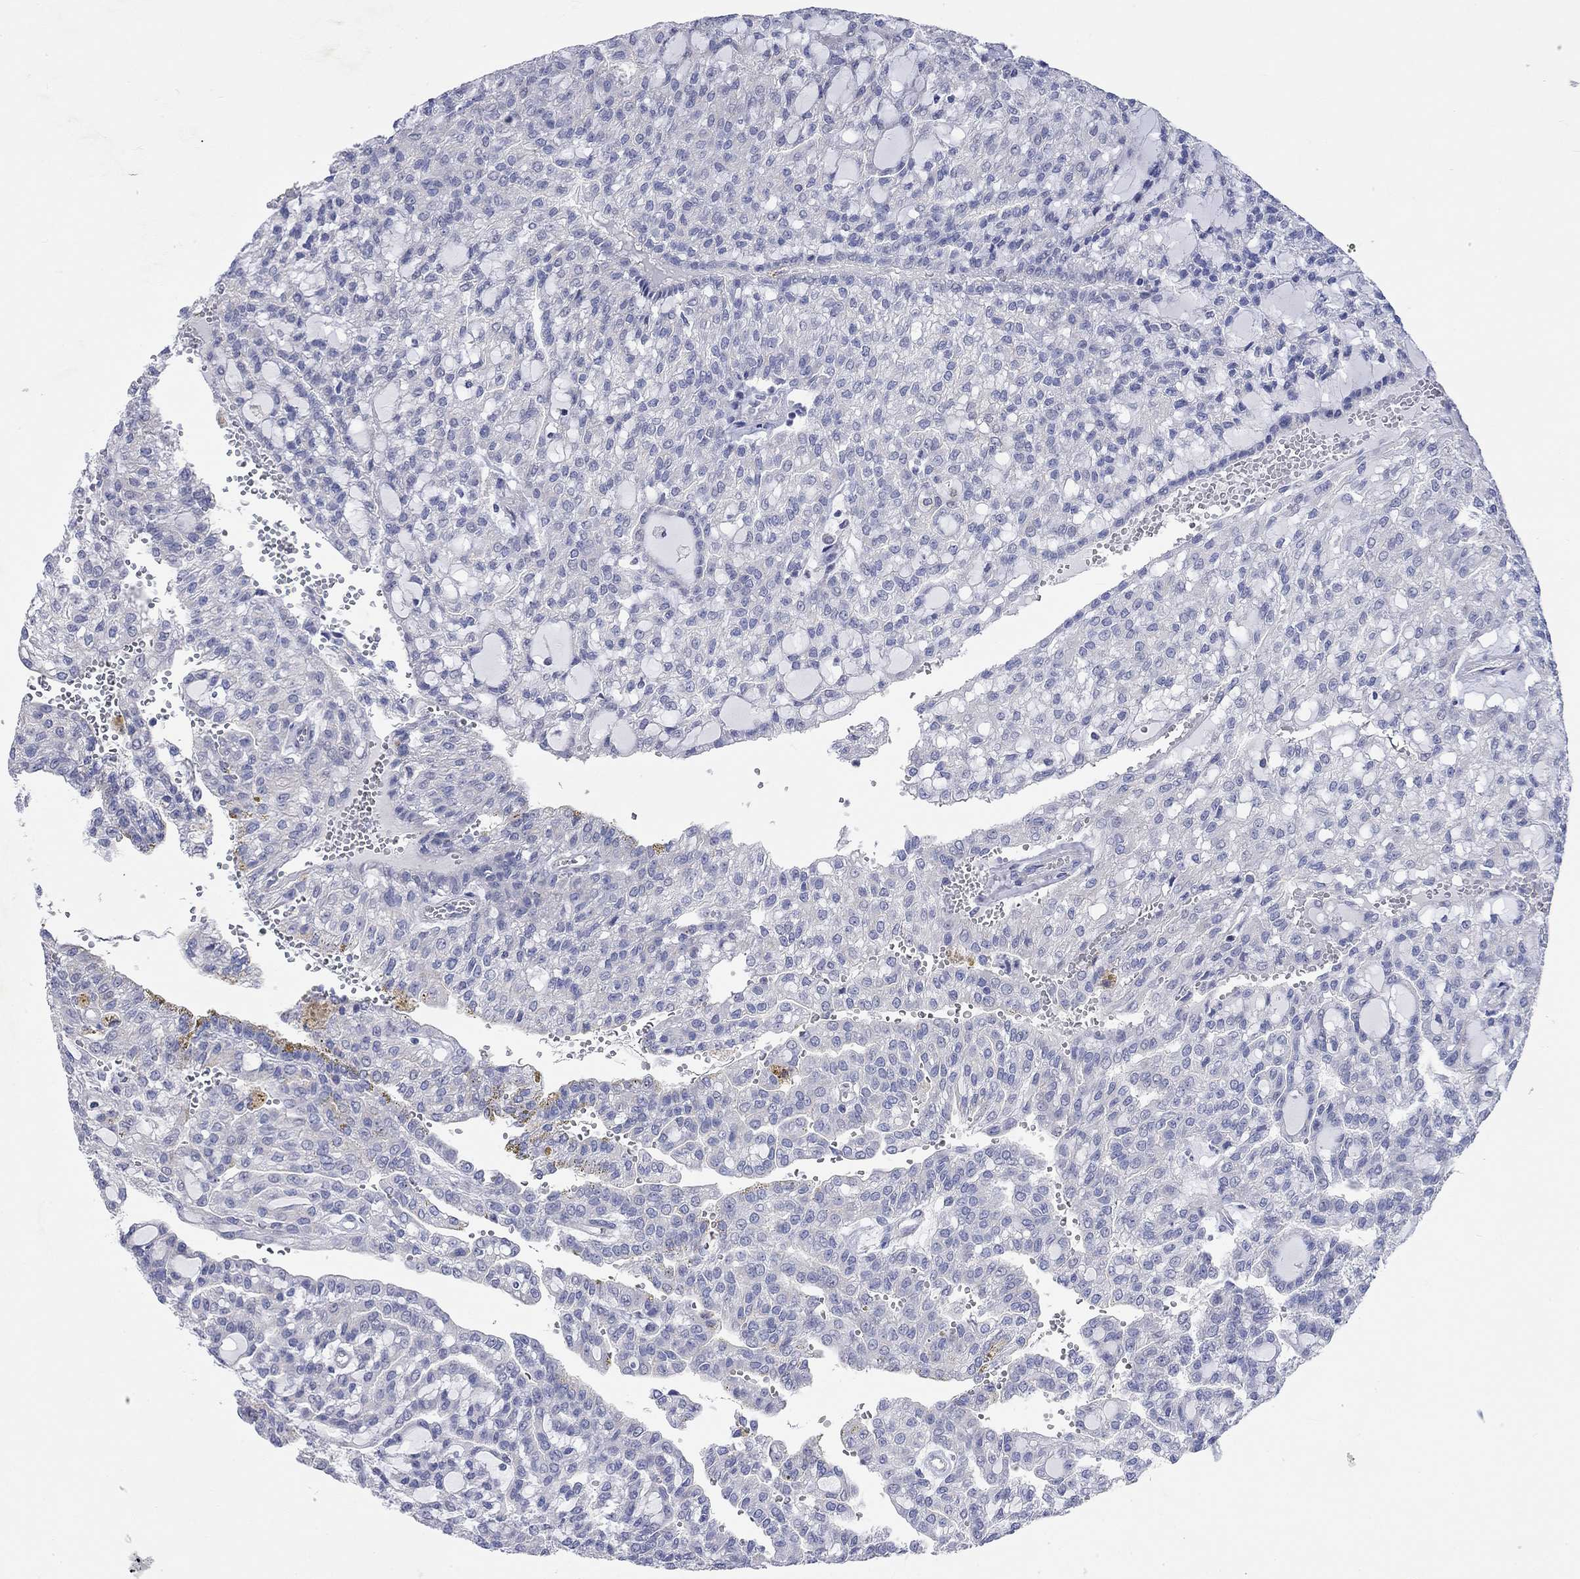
{"staining": {"intensity": "negative", "quantity": "none", "location": "none"}, "tissue": "renal cancer", "cell_type": "Tumor cells", "image_type": "cancer", "snomed": [{"axis": "morphology", "description": "Adenocarcinoma, NOS"}, {"axis": "topography", "description": "Kidney"}], "caption": "A high-resolution histopathology image shows IHC staining of renal cancer, which displays no significant positivity in tumor cells.", "gene": "PCDHGA10", "patient": {"sex": "male", "age": 63}}